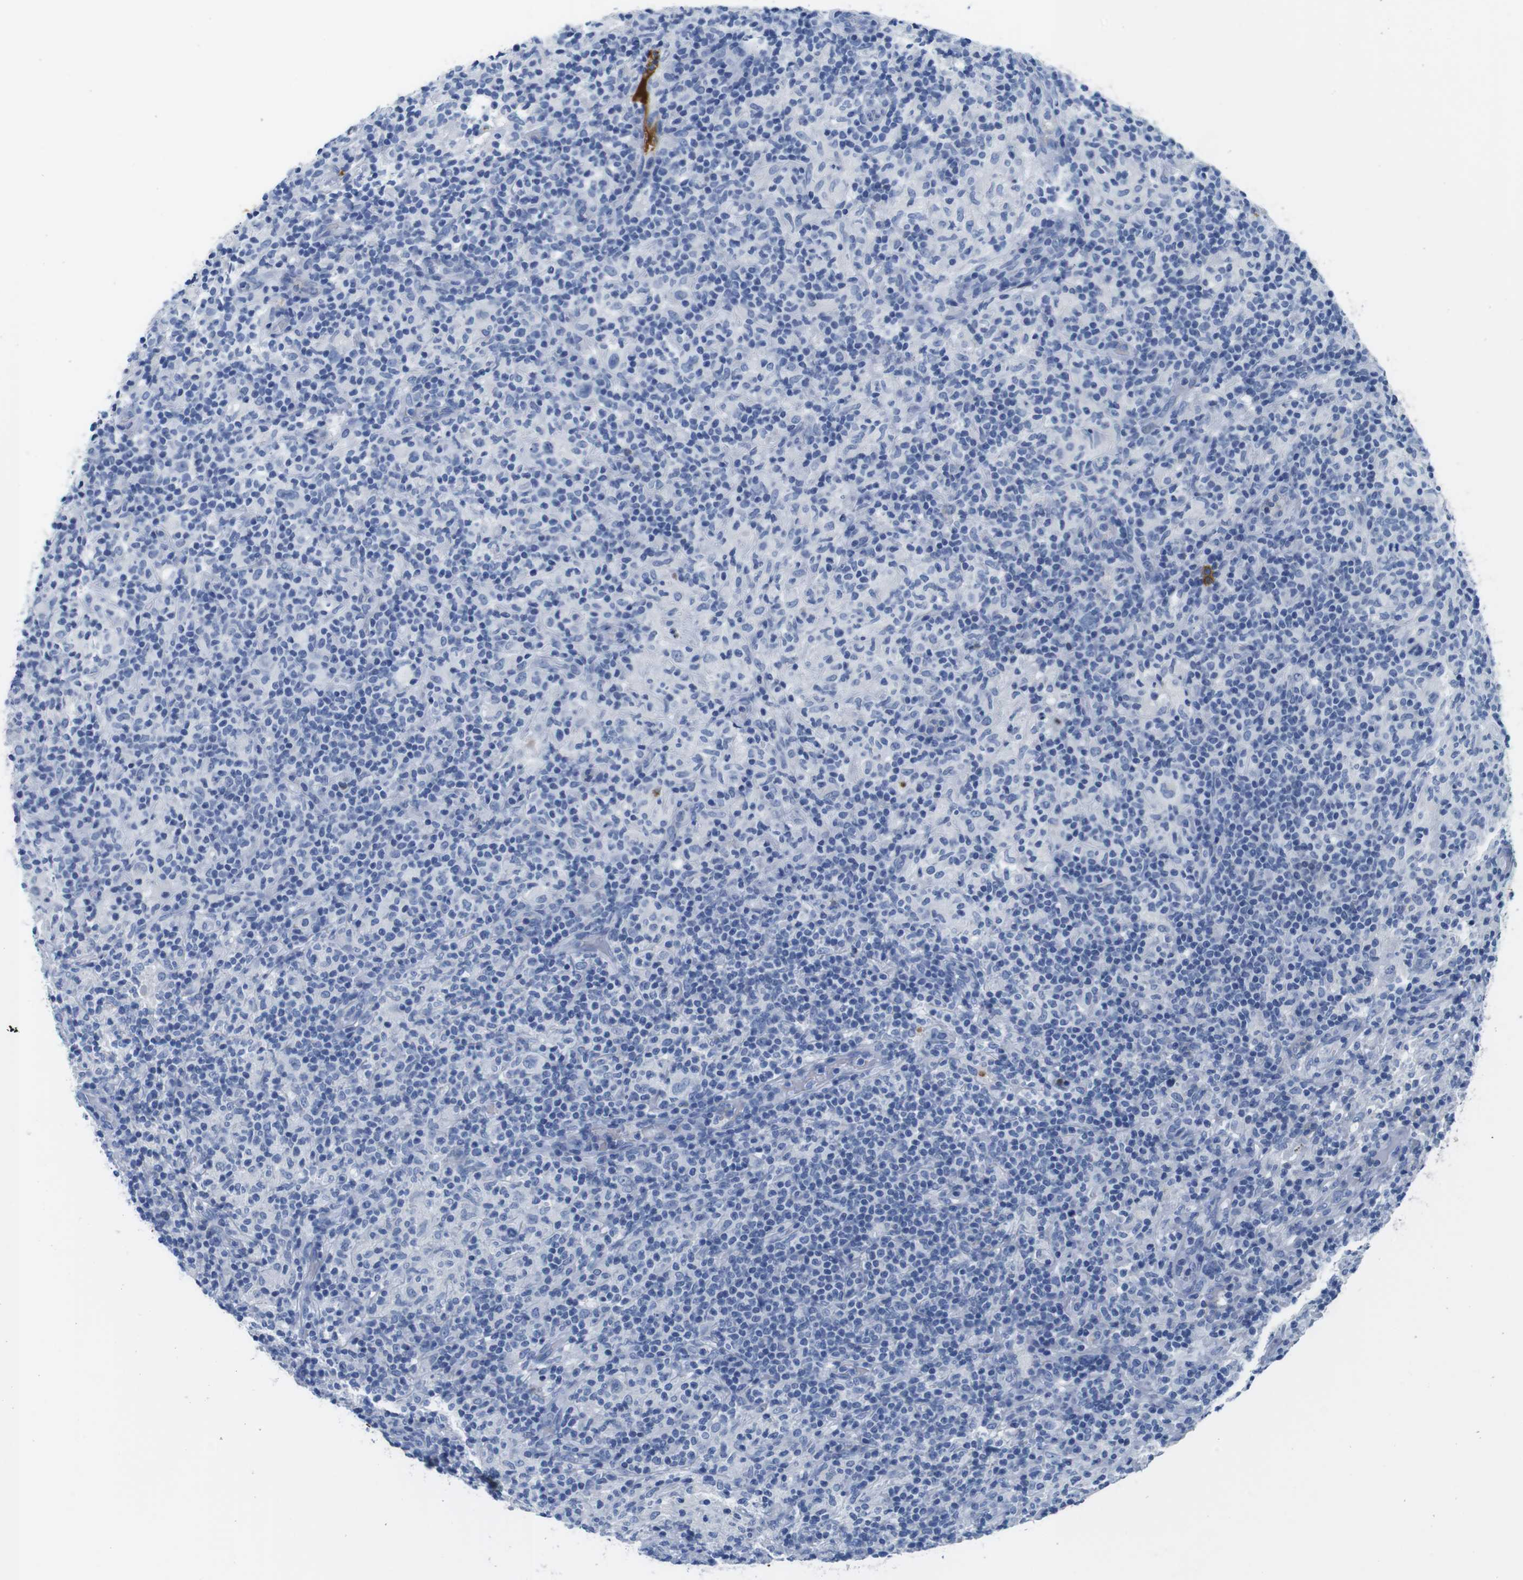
{"staining": {"intensity": "negative", "quantity": "none", "location": "none"}, "tissue": "lymphoma", "cell_type": "Tumor cells", "image_type": "cancer", "snomed": [{"axis": "morphology", "description": "Hodgkin's disease, NOS"}, {"axis": "topography", "description": "Lymph node"}], "caption": "A photomicrograph of human Hodgkin's disease is negative for staining in tumor cells.", "gene": "IGKC", "patient": {"sex": "male", "age": 70}}